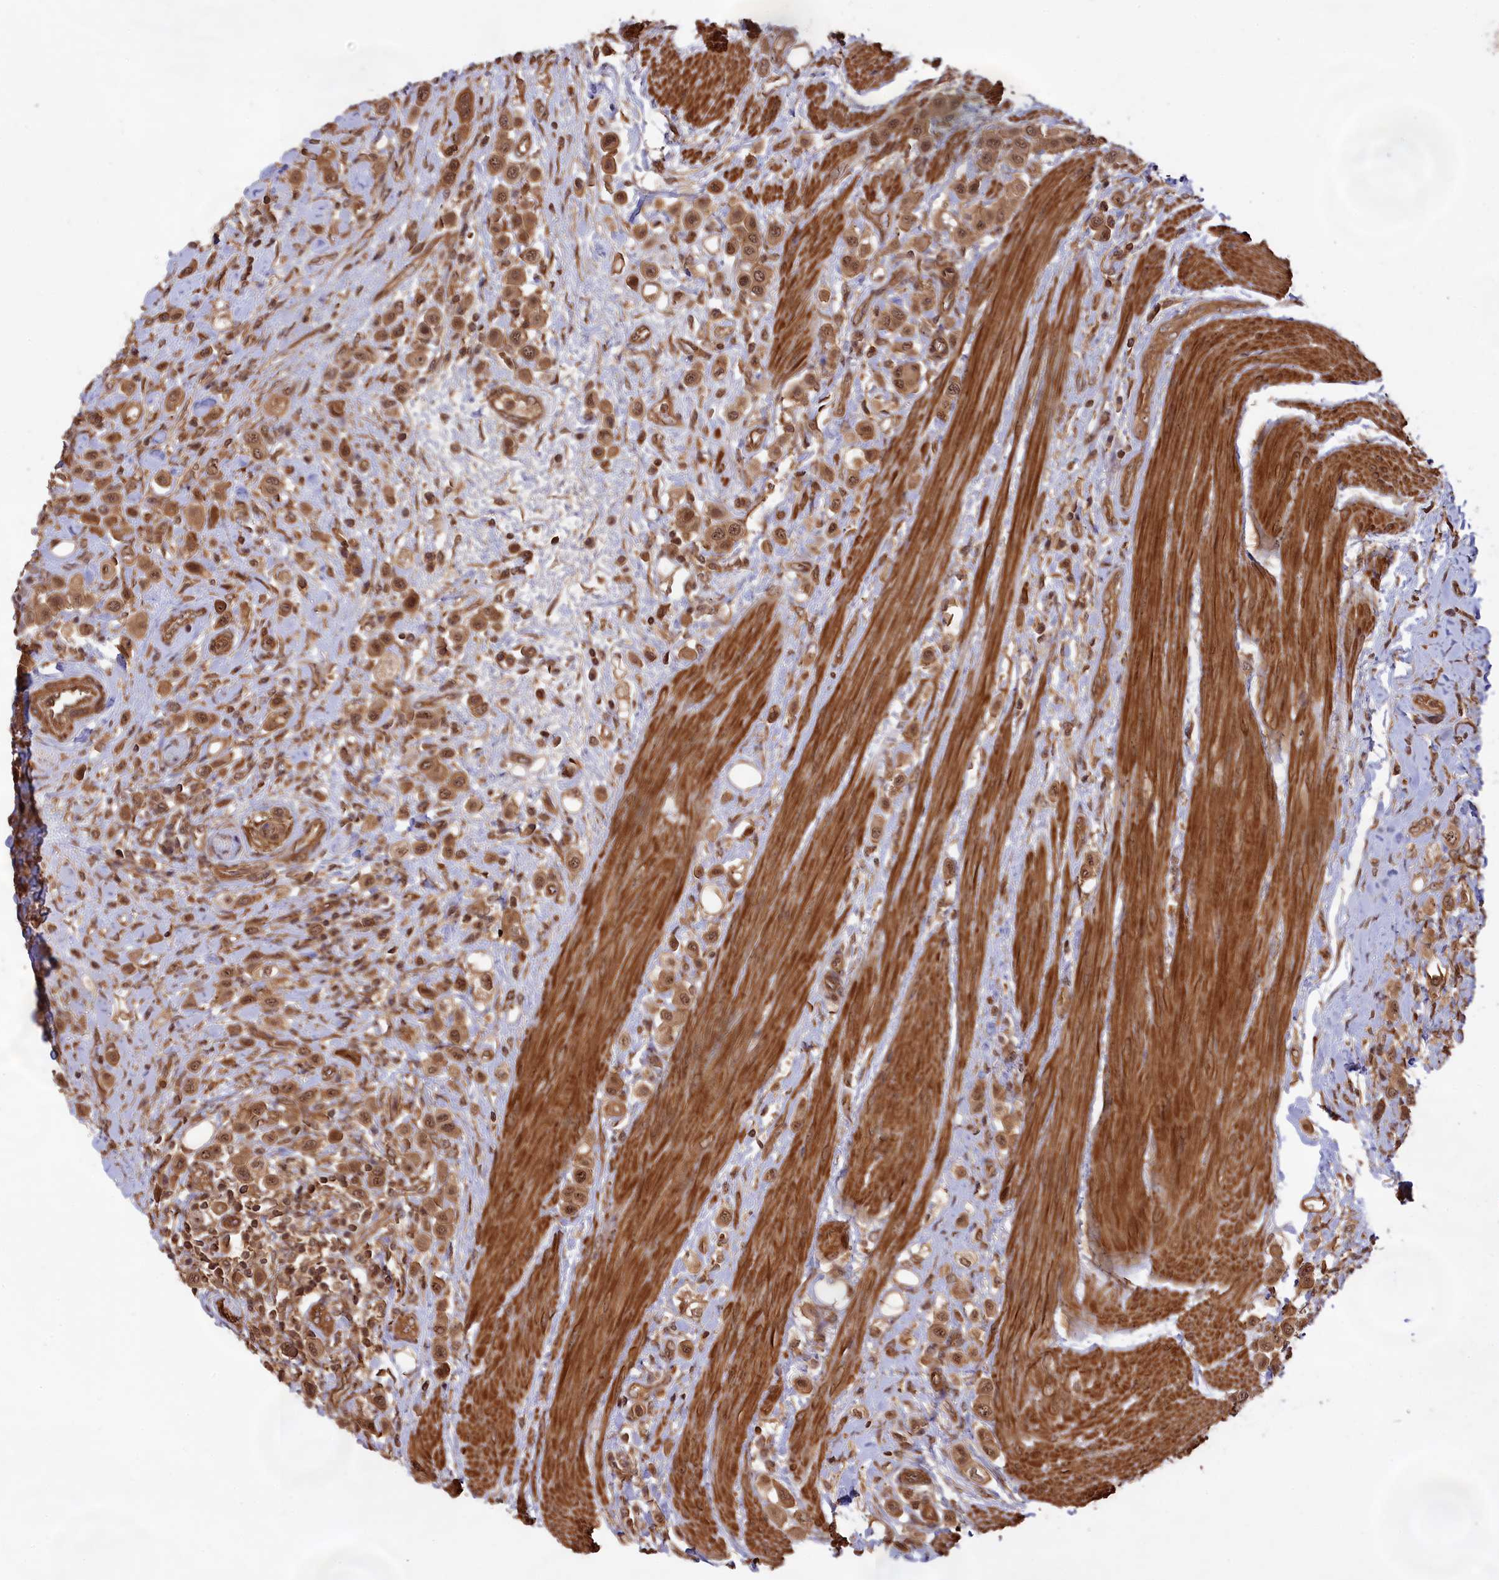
{"staining": {"intensity": "moderate", "quantity": ">75%", "location": "cytoplasmic/membranous,nuclear"}, "tissue": "urothelial cancer", "cell_type": "Tumor cells", "image_type": "cancer", "snomed": [{"axis": "morphology", "description": "Urothelial carcinoma, High grade"}, {"axis": "topography", "description": "Urinary bladder"}], "caption": "Human high-grade urothelial carcinoma stained for a protein (brown) reveals moderate cytoplasmic/membranous and nuclear positive expression in approximately >75% of tumor cells.", "gene": "CCDC174", "patient": {"sex": "male", "age": 50}}